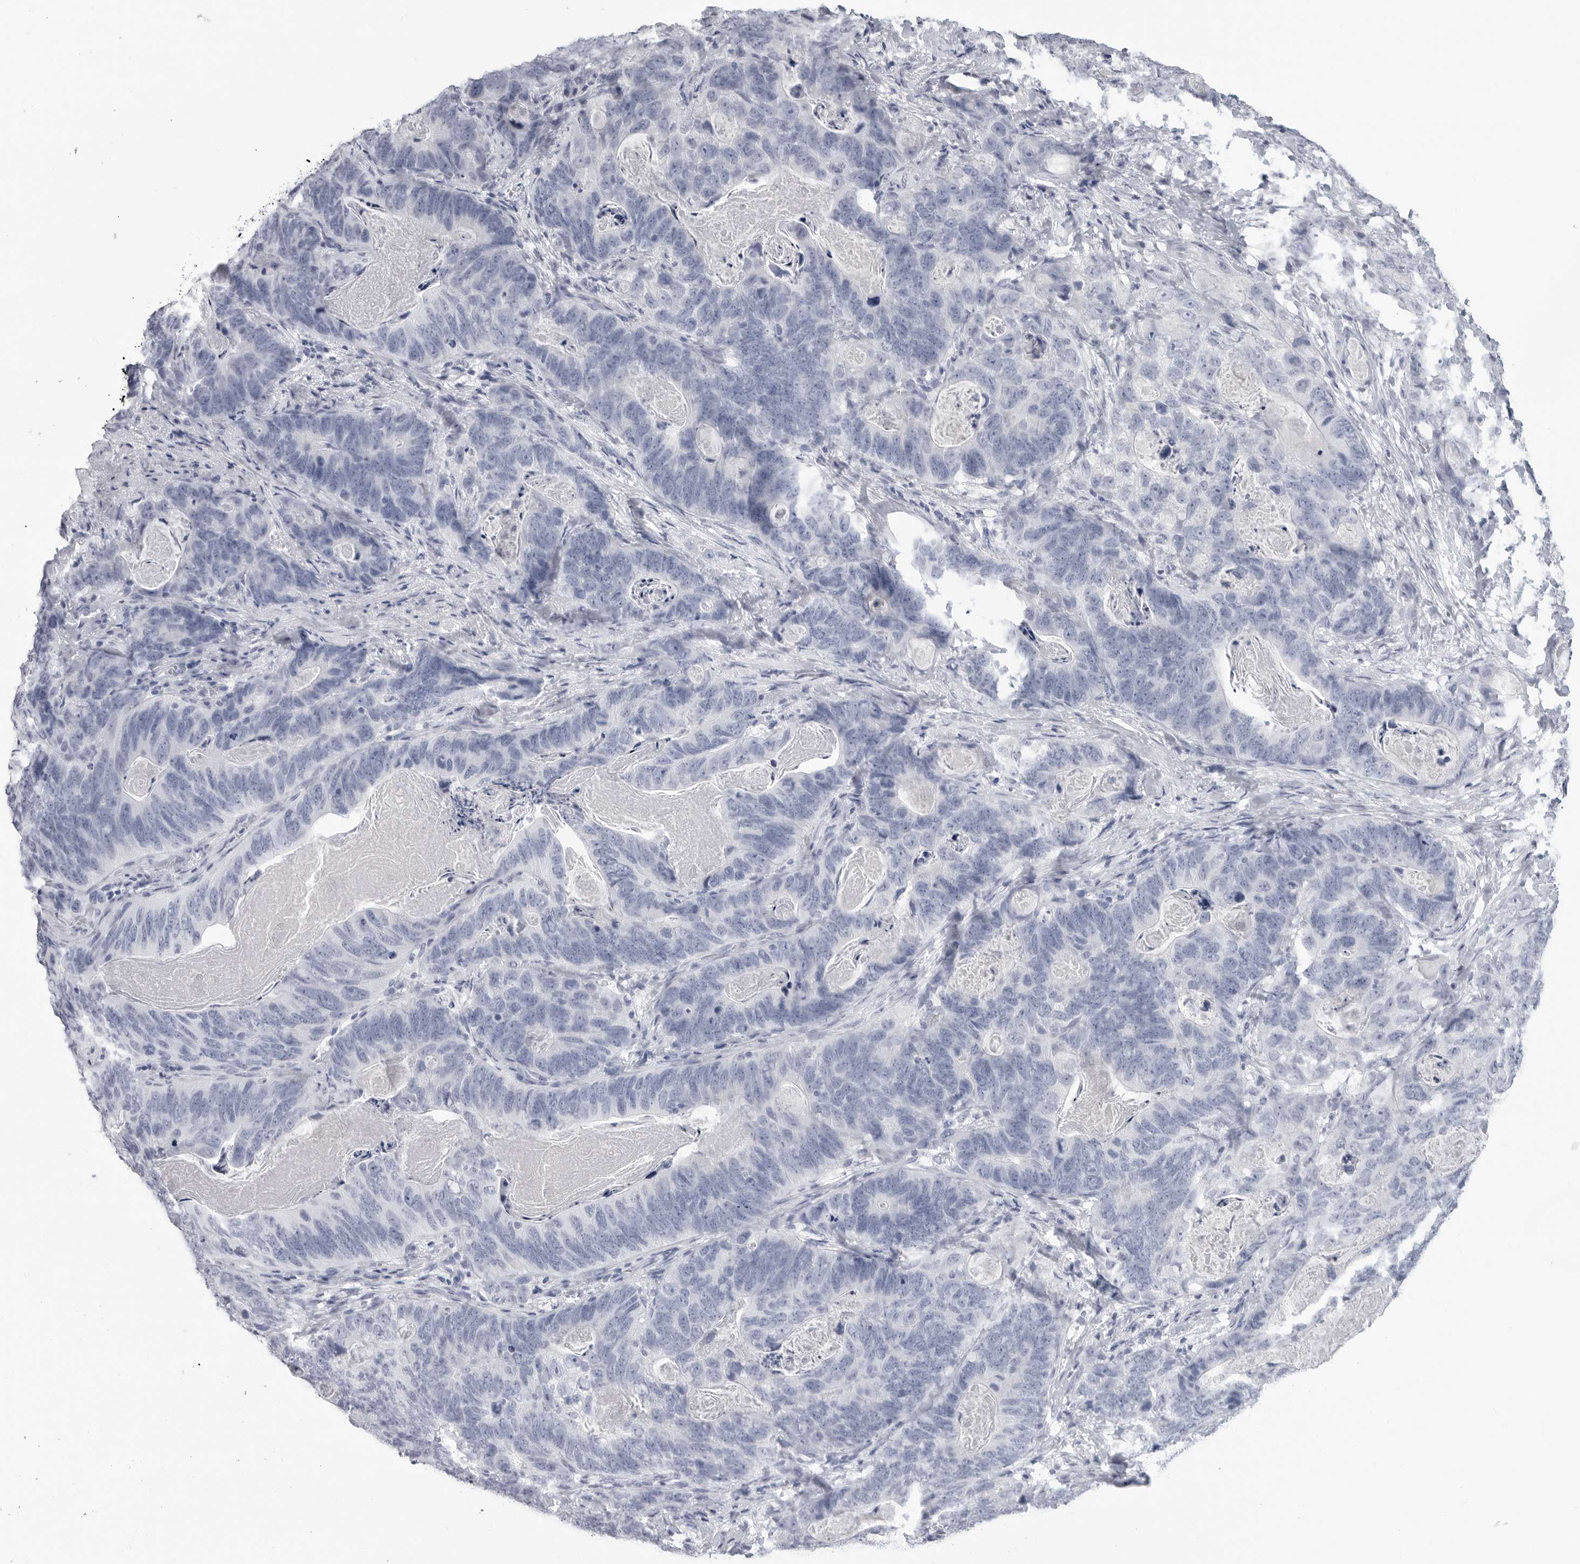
{"staining": {"intensity": "negative", "quantity": "none", "location": "none"}, "tissue": "stomach cancer", "cell_type": "Tumor cells", "image_type": "cancer", "snomed": [{"axis": "morphology", "description": "Normal tissue, NOS"}, {"axis": "morphology", "description": "Adenocarcinoma, NOS"}, {"axis": "topography", "description": "Stomach"}], "caption": "Immunohistochemistry (IHC) of stomach adenocarcinoma displays no expression in tumor cells.", "gene": "LY6D", "patient": {"sex": "female", "age": 89}}